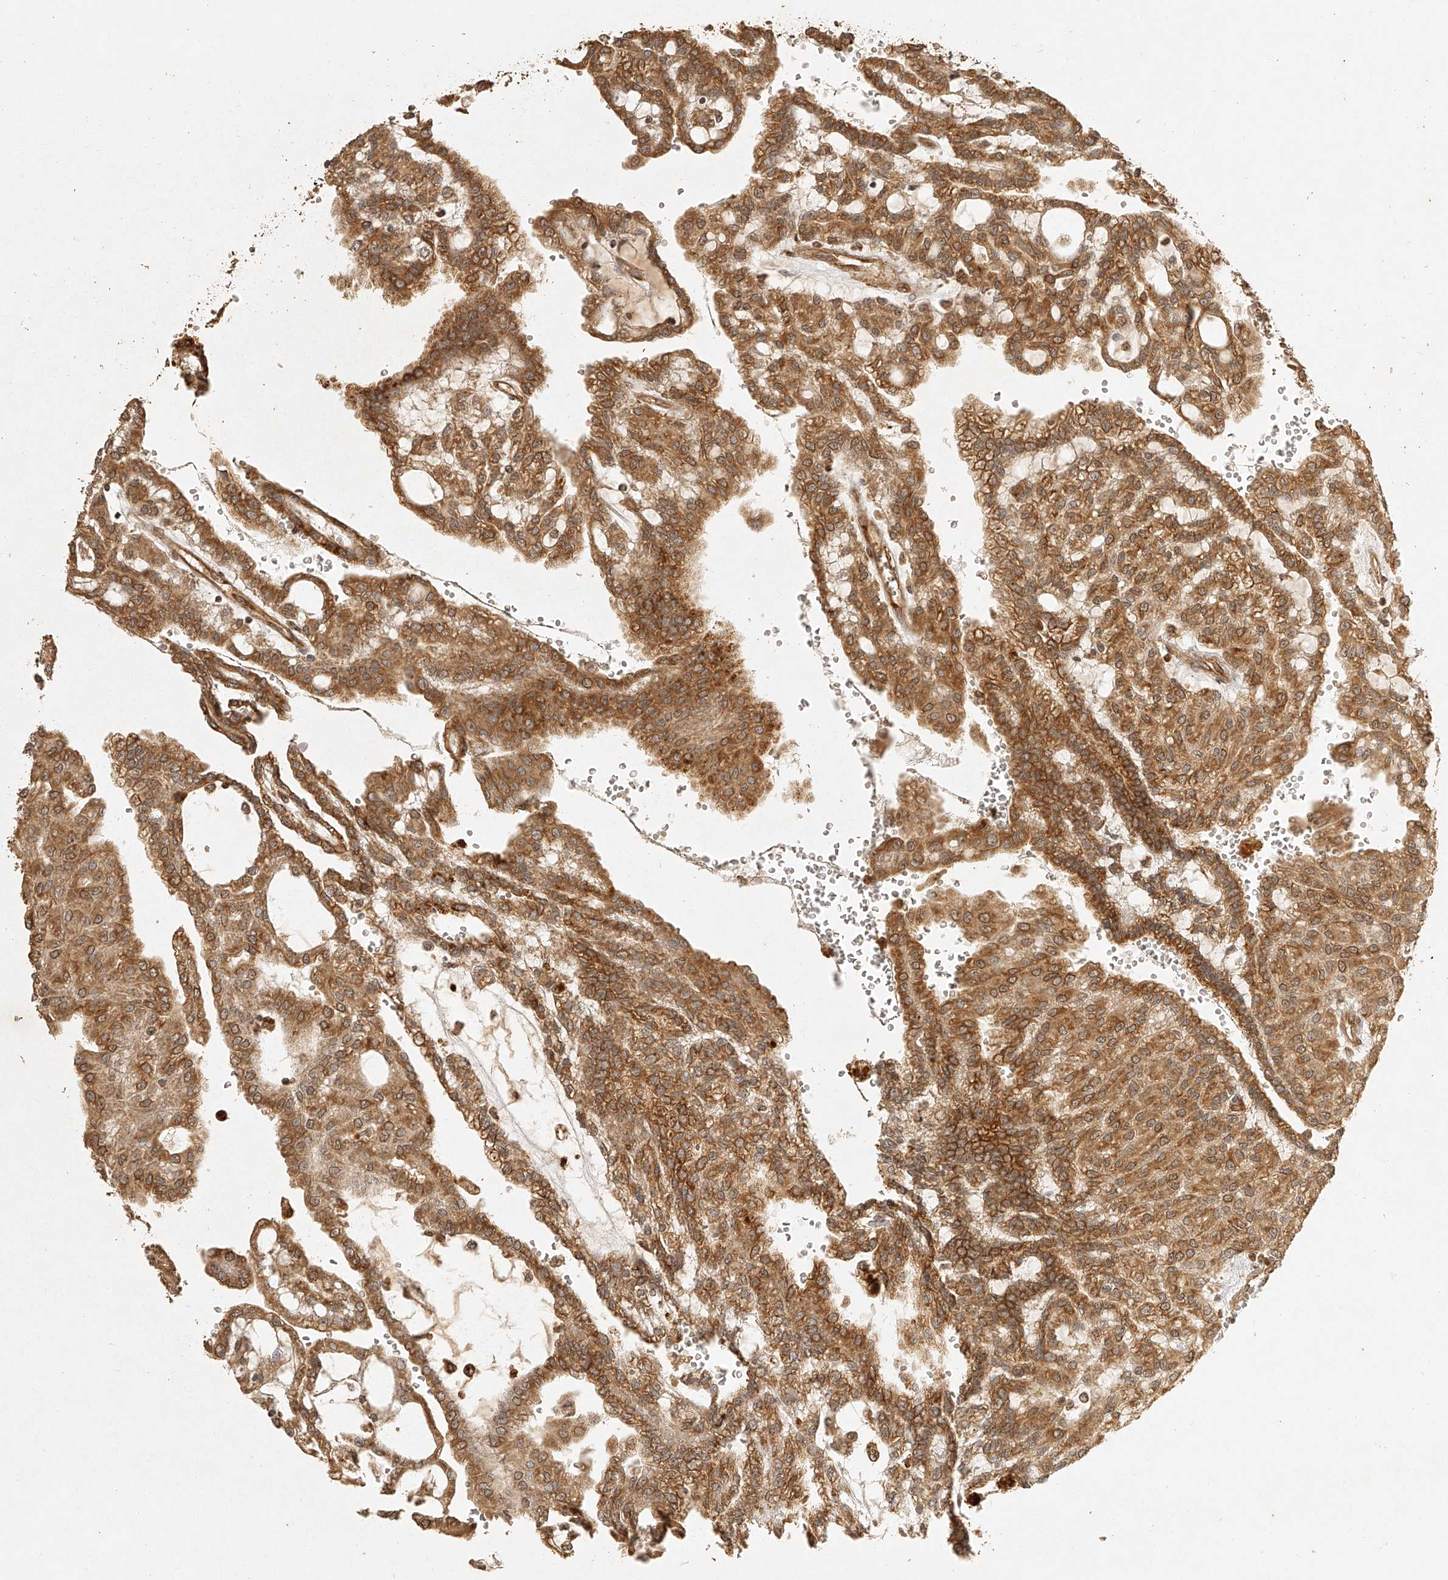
{"staining": {"intensity": "moderate", "quantity": ">75%", "location": "cytoplasmic/membranous"}, "tissue": "renal cancer", "cell_type": "Tumor cells", "image_type": "cancer", "snomed": [{"axis": "morphology", "description": "Adenocarcinoma, NOS"}, {"axis": "topography", "description": "Kidney"}], "caption": "Protein positivity by immunohistochemistry (IHC) demonstrates moderate cytoplasmic/membranous staining in about >75% of tumor cells in renal cancer (adenocarcinoma).", "gene": "BCL2L11", "patient": {"sex": "male", "age": 63}}